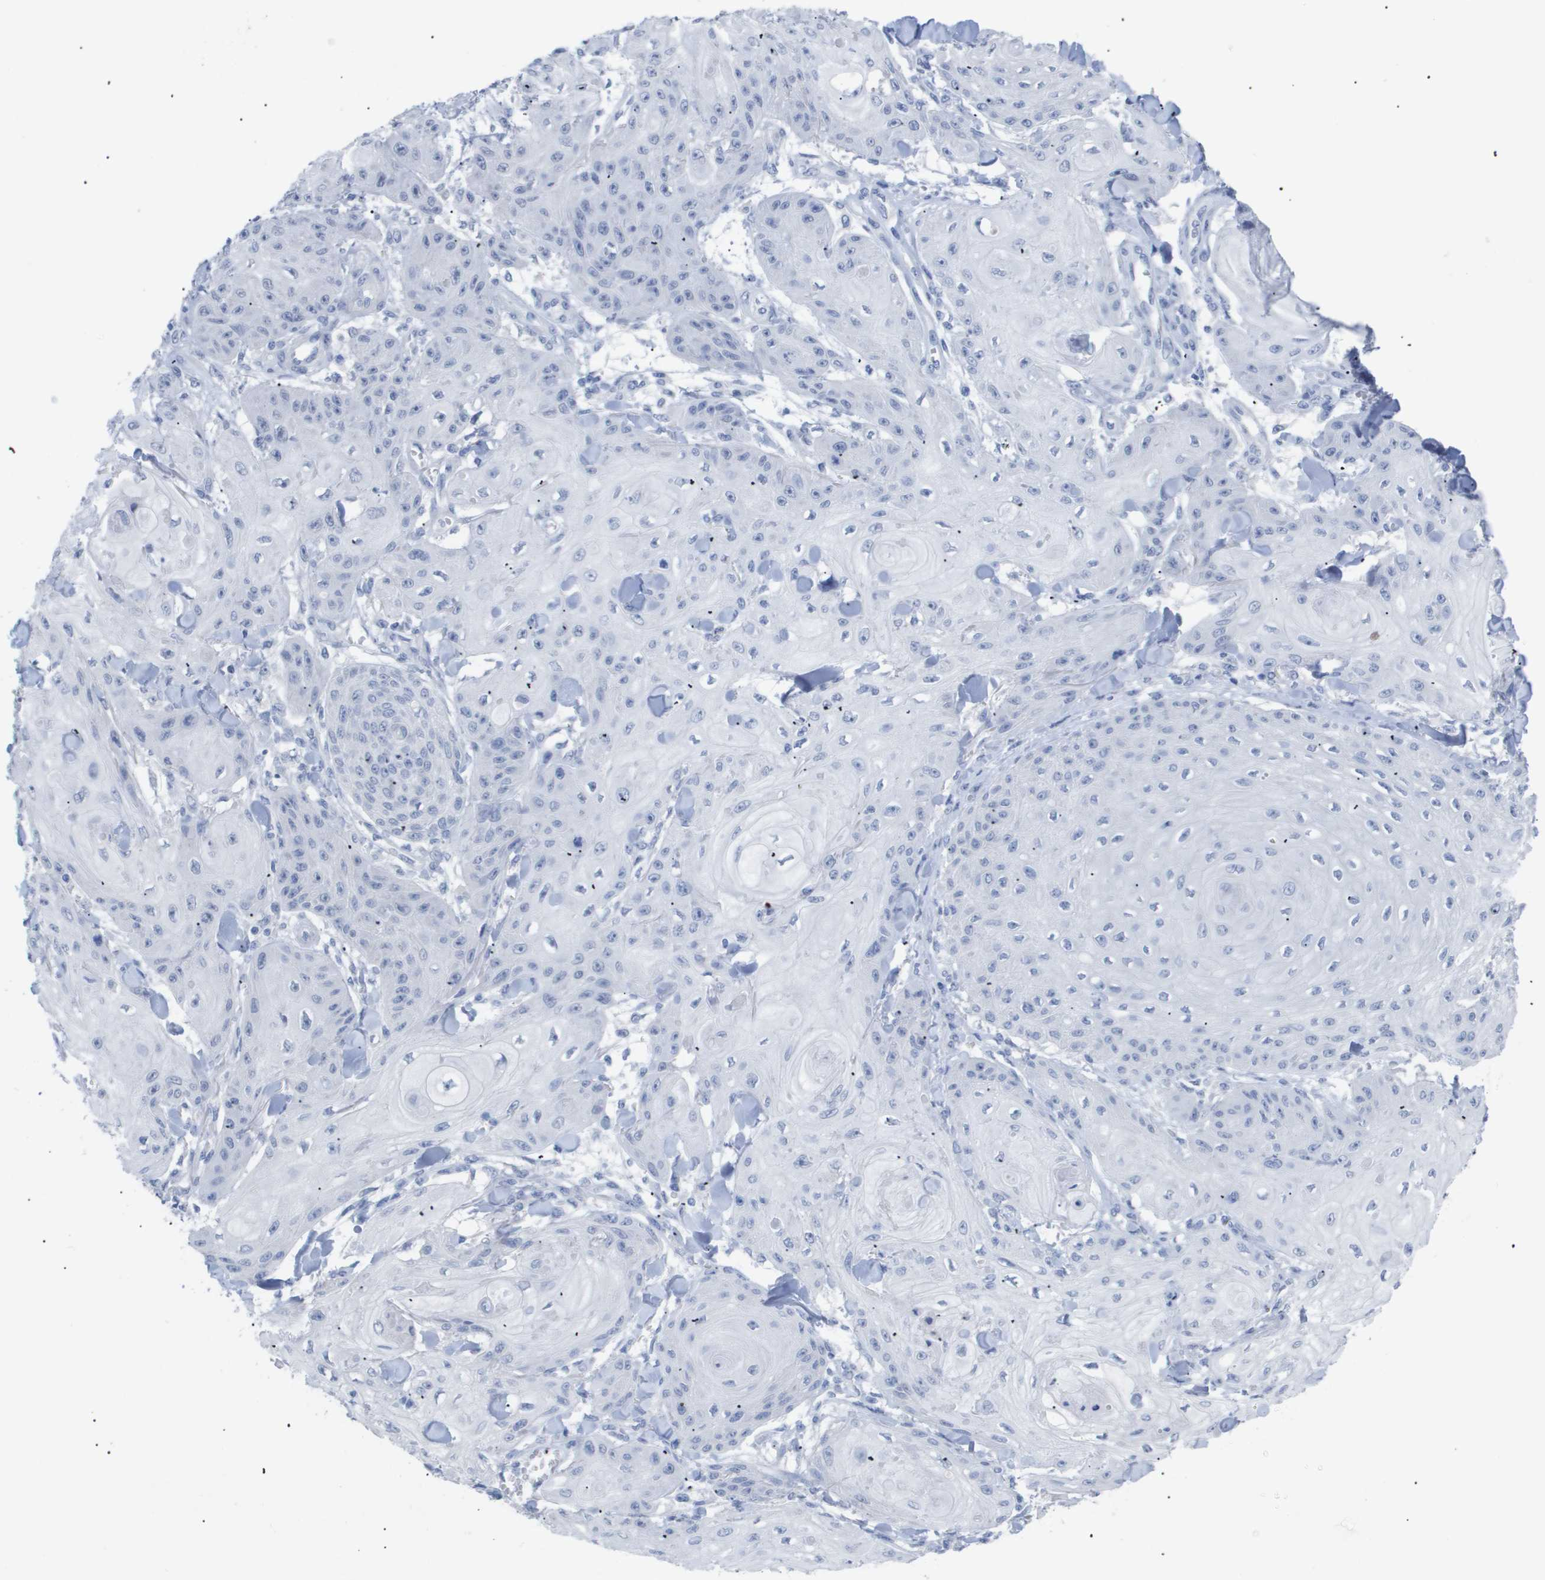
{"staining": {"intensity": "negative", "quantity": "none", "location": "none"}, "tissue": "skin cancer", "cell_type": "Tumor cells", "image_type": "cancer", "snomed": [{"axis": "morphology", "description": "Squamous cell carcinoma, NOS"}, {"axis": "topography", "description": "Skin"}], "caption": "Immunohistochemistry photomicrograph of neoplastic tissue: human skin cancer (squamous cell carcinoma) stained with DAB shows no significant protein staining in tumor cells. (Brightfield microscopy of DAB (3,3'-diaminobenzidine) immunohistochemistry (IHC) at high magnification).", "gene": "CAV3", "patient": {"sex": "male", "age": 74}}